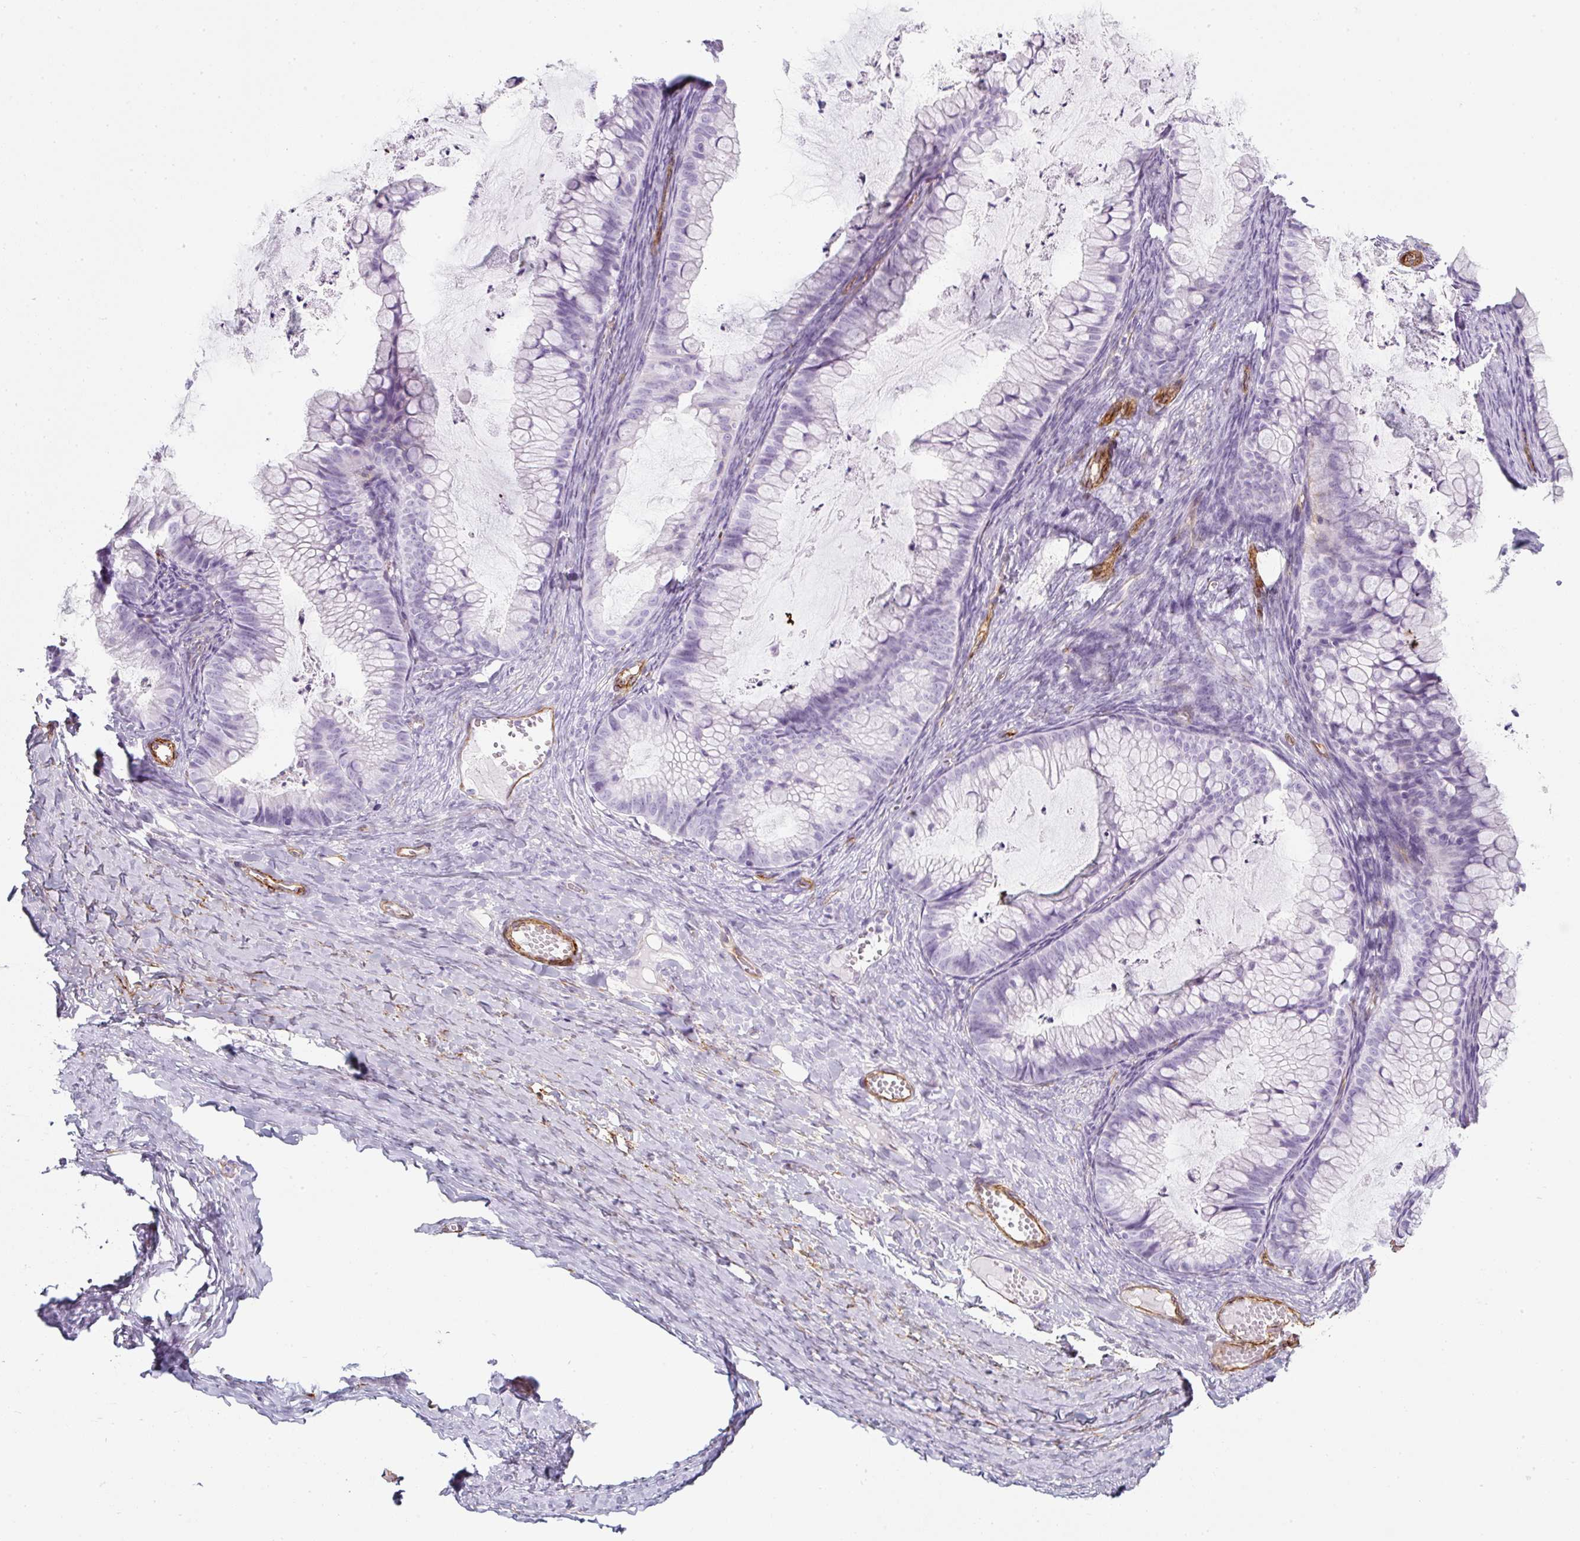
{"staining": {"intensity": "negative", "quantity": "none", "location": "none"}, "tissue": "ovarian cancer", "cell_type": "Tumor cells", "image_type": "cancer", "snomed": [{"axis": "morphology", "description": "Cystadenocarcinoma, mucinous, NOS"}, {"axis": "topography", "description": "Ovary"}], "caption": "An image of mucinous cystadenocarcinoma (ovarian) stained for a protein exhibits no brown staining in tumor cells.", "gene": "CAVIN3", "patient": {"sex": "female", "age": 35}}